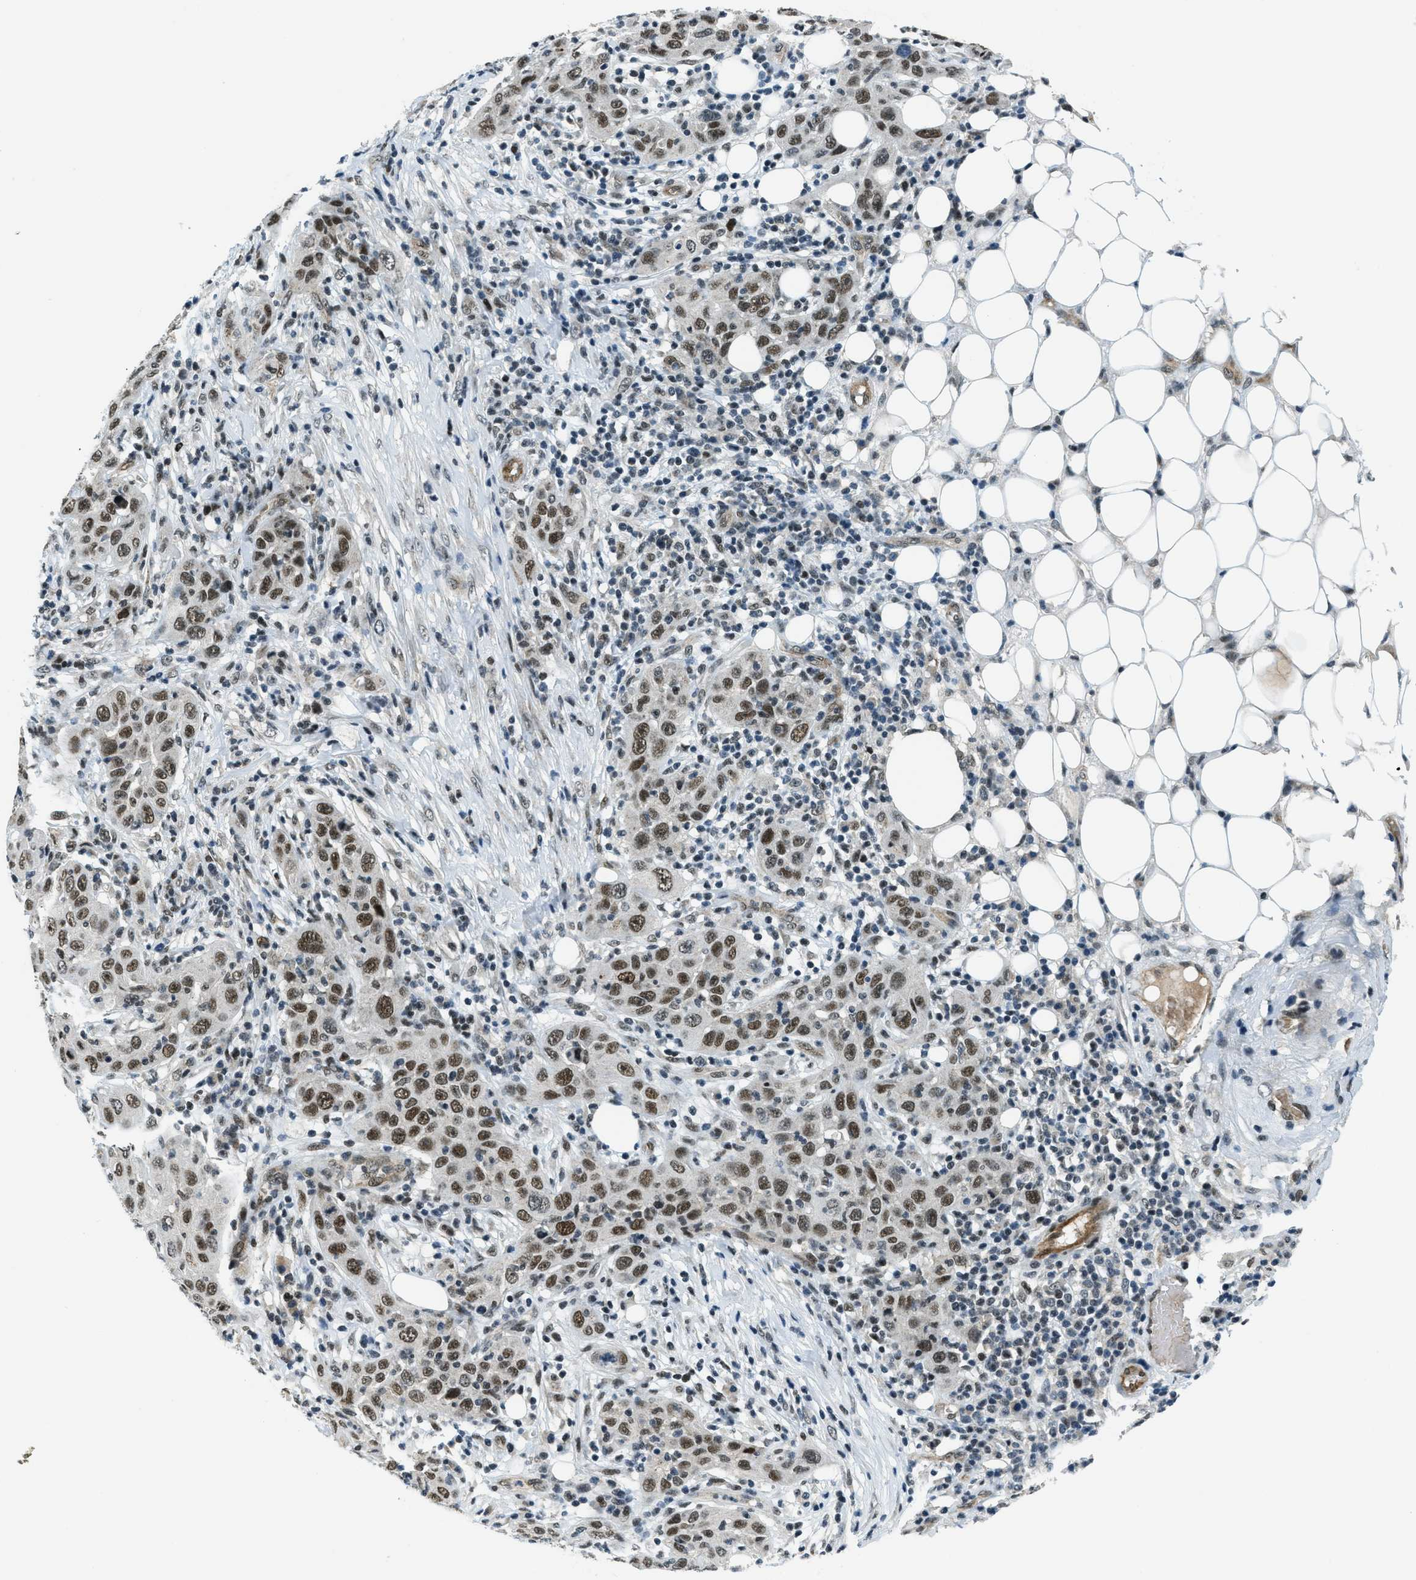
{"staining": {"intensity": "moderate", "quantity": ">75%", "location": "nuclear"}, "tissue": "skin cancer", "cell_type": "Tumor cells", "image_type": "cancer", "snomed": [{"axis": "morphology", "description": "Squamous cell carcinoma, NOS"}, {"axis": "topography", "description": "Skin"}], "caption": "A brown stain highlights moderate nuclear expression of a protein in human skin cancer tumor cells. The protein of interest is stained brown, and the nuclei are stained in blue (DAB IHC with brightfield microscopy, high magnification).", "gene": "KLF6", "patient": {"sex": "female", "age": 88}}